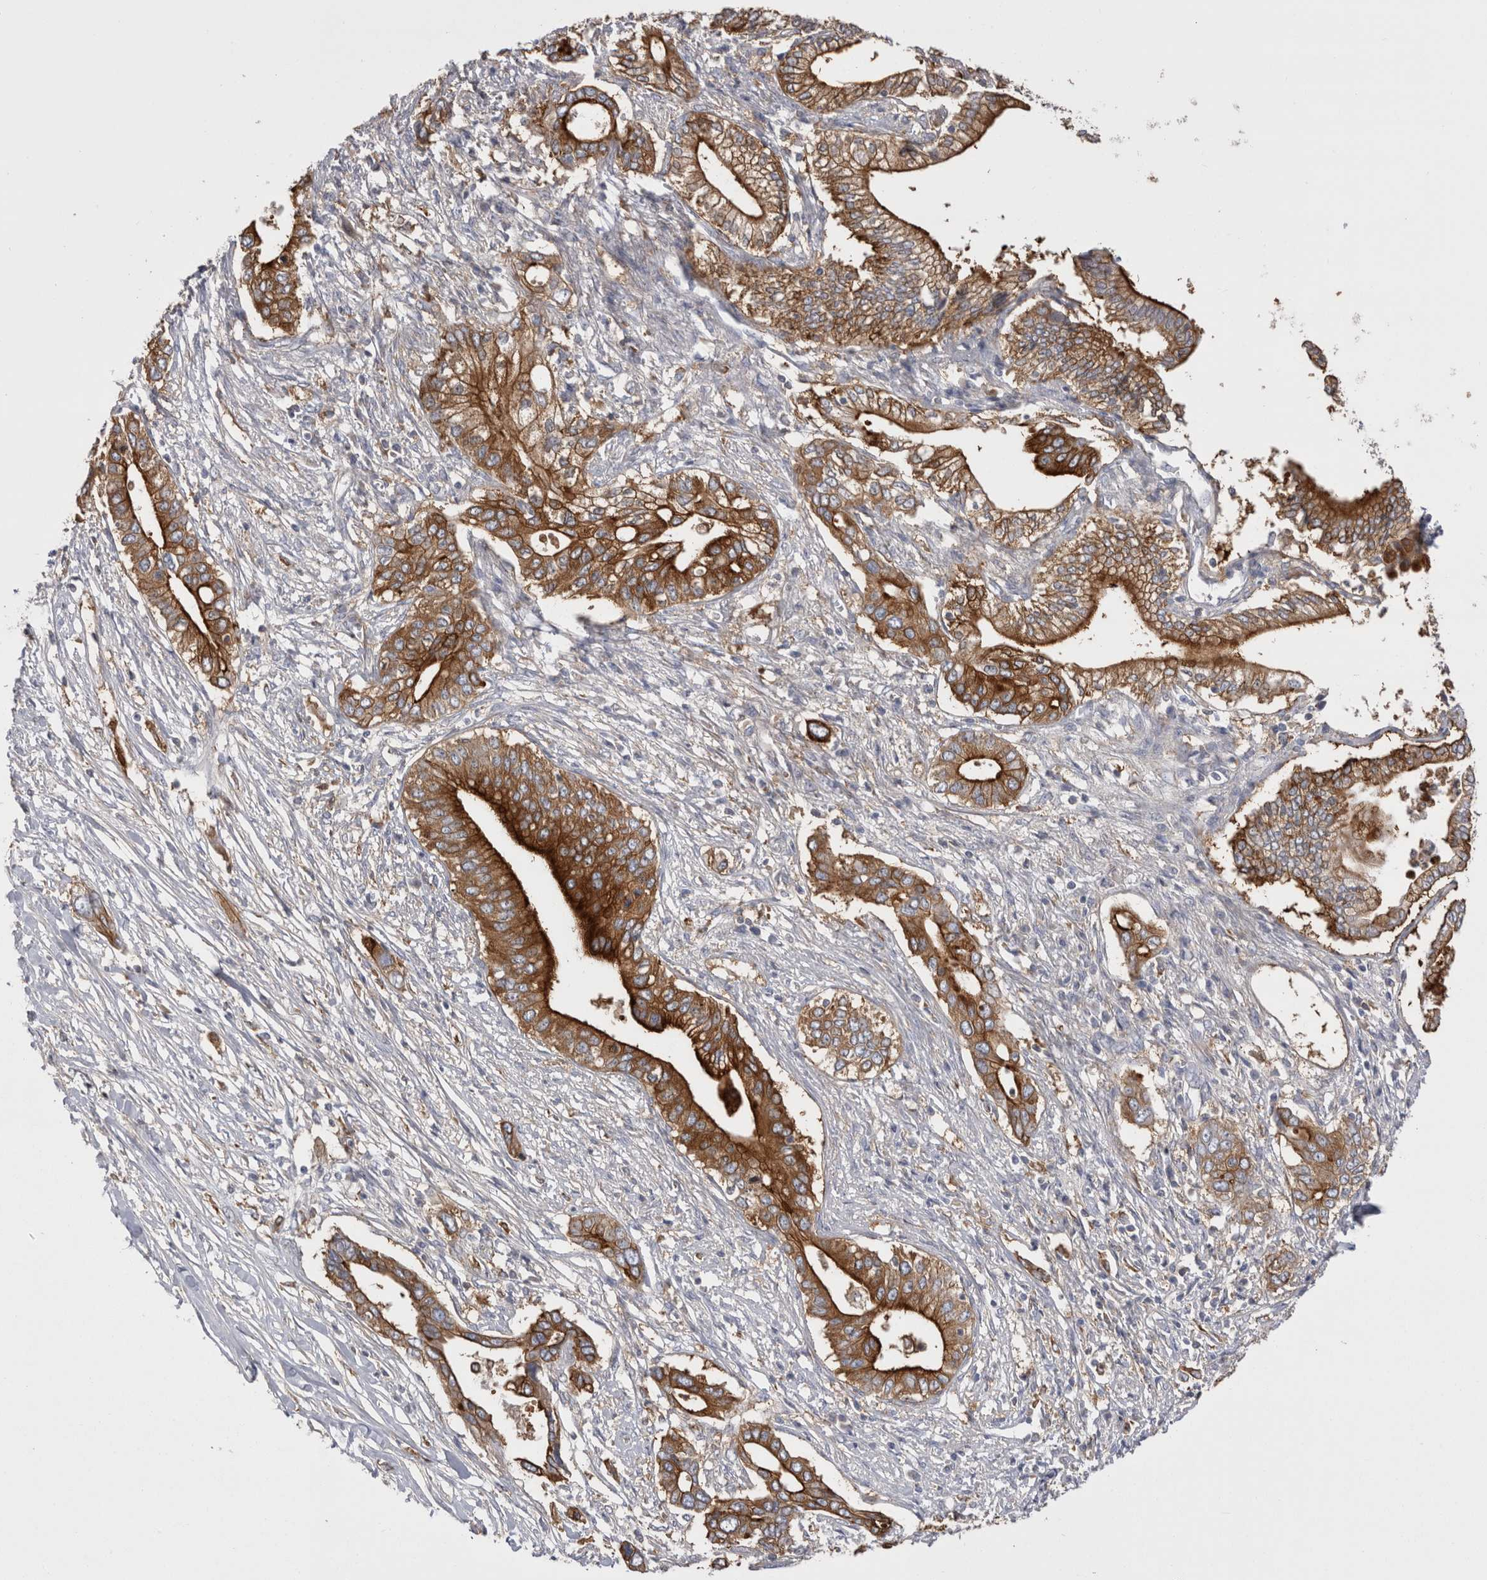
{"staining": {"intensity": "strong", "quantity": ">75%", "location": "cytoplasmic/membranous"}, "tissue": "pancreatic cancer", "cell_type": "Tumor cells", "image_type": "cancer", "snomed": [{"axis": "morphology", "description": "Normal tissue, NOS"}, {"axis": "morphology", "description": "Adenocarcinoma, NOS"}, {"axis": "topography", "description": "Pancreas"}, {"axis": "topography", "description": "Peripheral nerve tissue"}], "caption": "Pancreatic cancer (adenocarcinoma) was stained to show a protein in brown. There is high levels of strong cytoplasmic/membranous staining in approximately >75% of tumor cells.", "gene": "RAB11FIP1", "patient": {"sex": "male", "age": 59}}